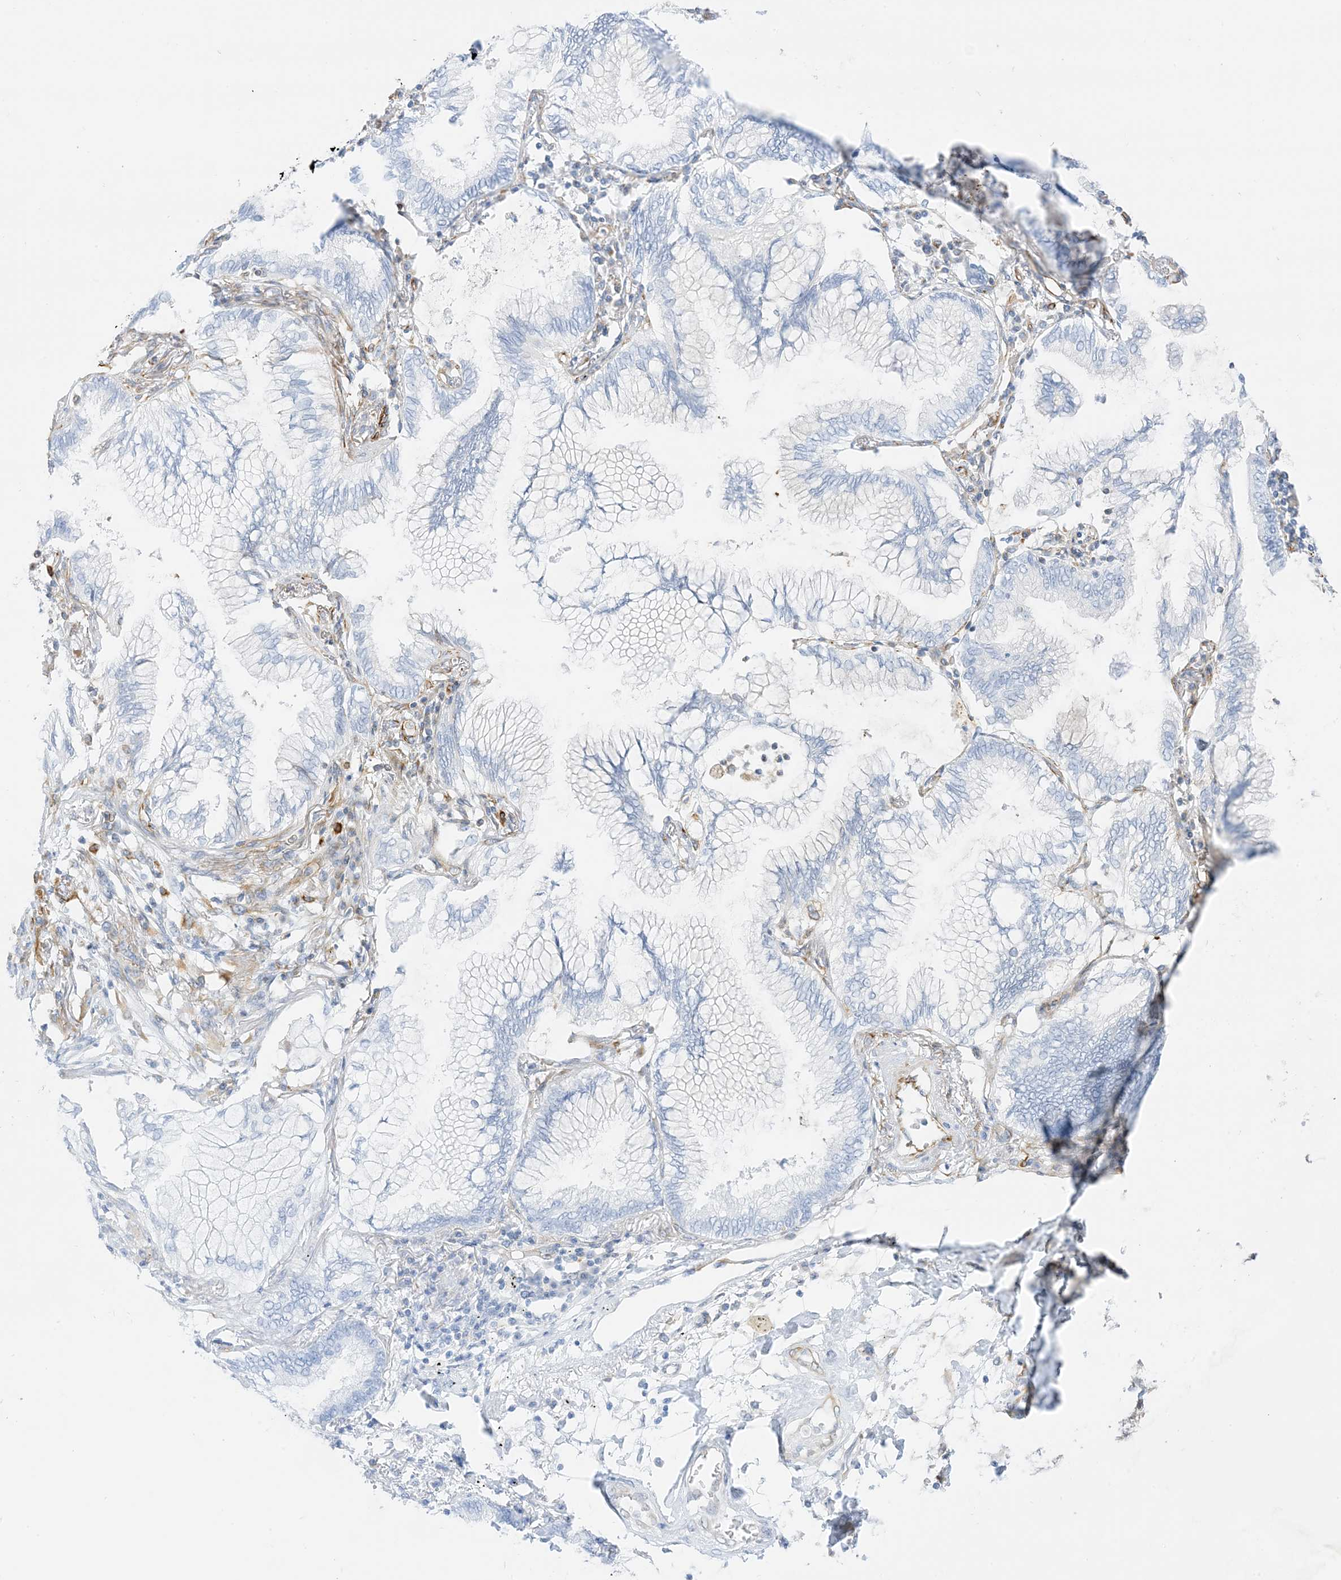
{"staining": {"intensity": "negative", "quantity": "none", "location": "none"}, "tissue": "lung cancer", "cell_type": "Tumor cells", "image_type": "cancer", "snomed": [{"axis": "morphology", "description": "Adenocarcinoma, NOS"}, {"axis": "topography", "description": "Lung"}], "caption": "The photomicrograph reveals no significant staining in tumor cells of lung cancer. (DAB (3,3'-diaminobenzidine) immunohistochemistry (IHC) with hematoxylin counter stain).", "gene": "PID1", "patient": {"sex": "female", "age": 70}}